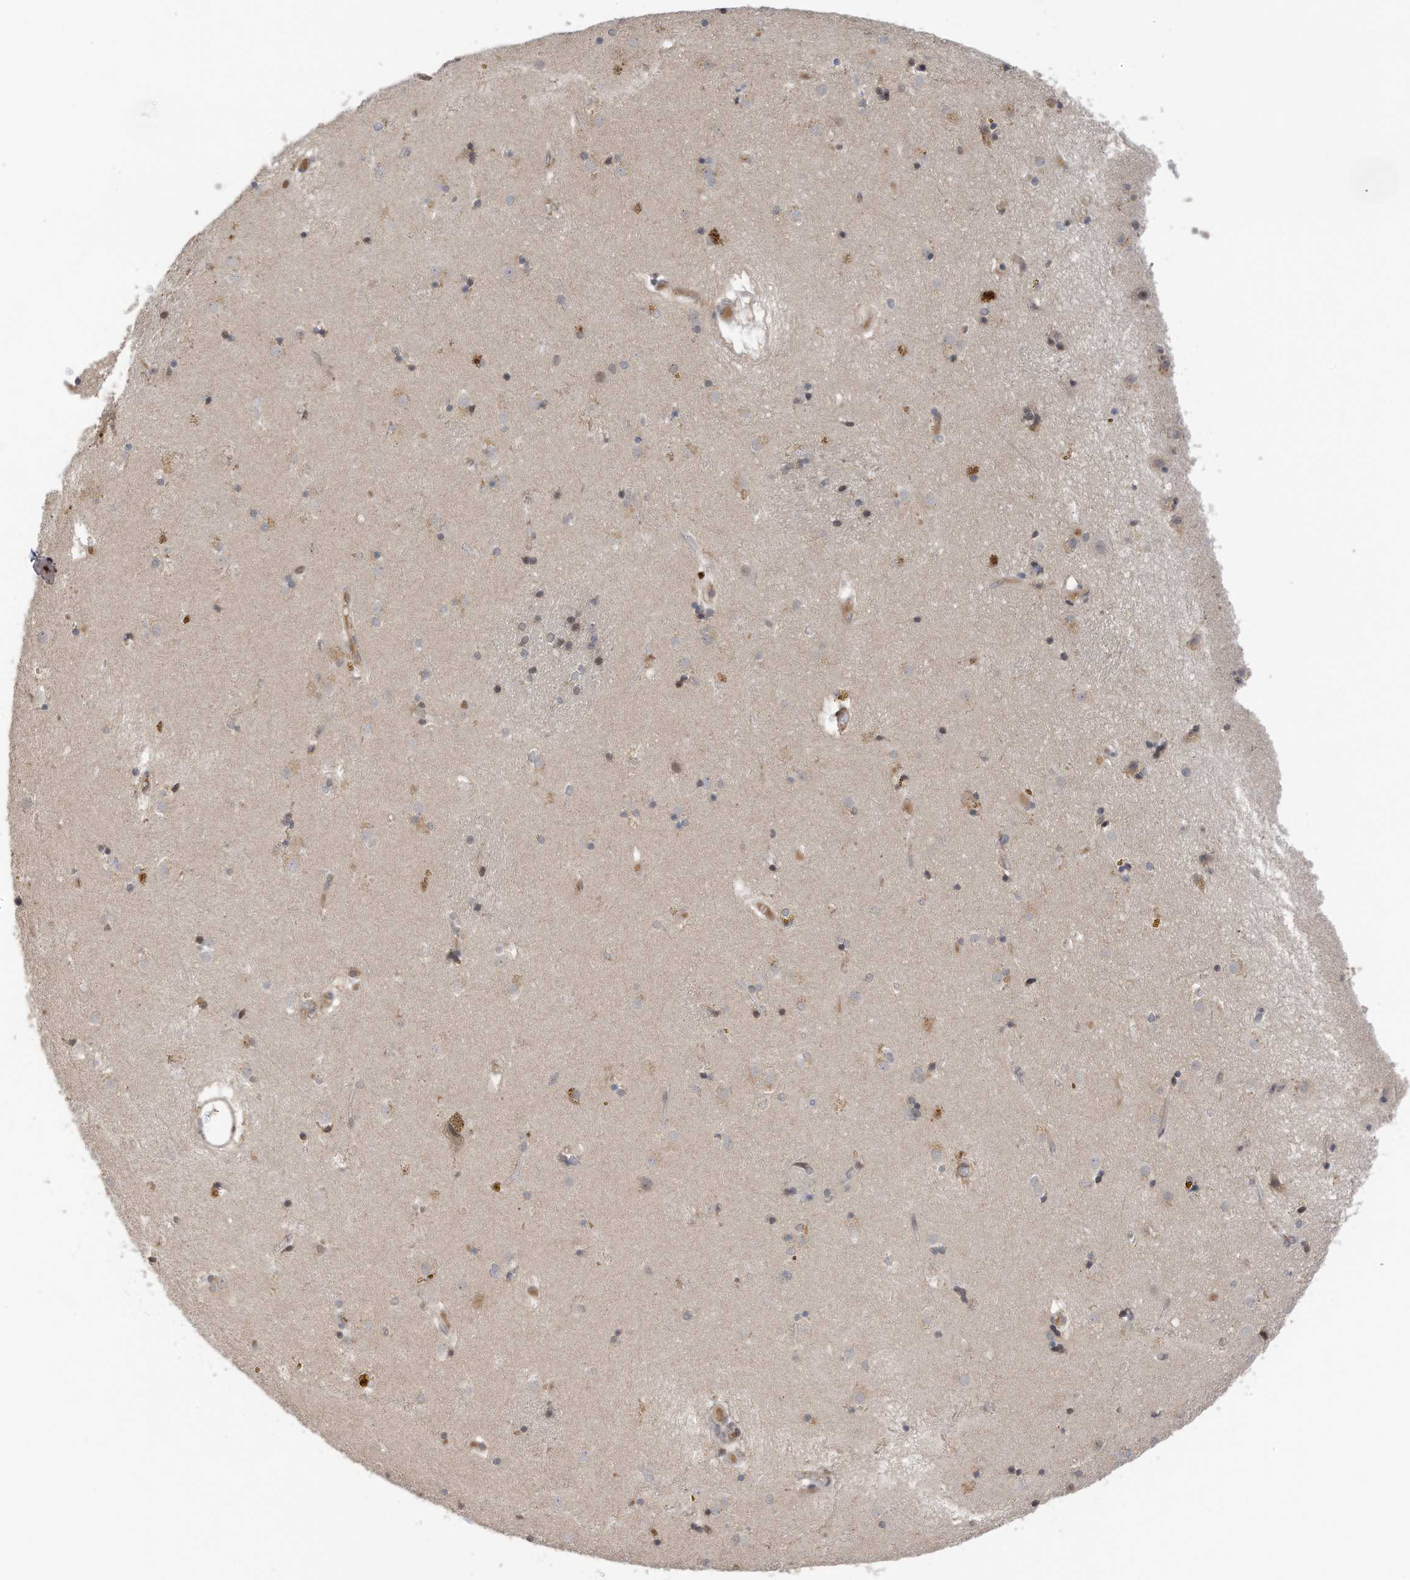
{"staining": {"intensity": "weak", "quantity": "<25%", "location": "nuclear"}, "tissue": "caudate", "cell_type": "Glial cells", "image_type": "normal", "snomed": [{"axis": "morphology", "description": "Normal tissue, NOS"}, {"axis": "topography", "description": "Lateral ventricle wall"}], "caption": "An image of human caudate is negative for staining in glial cells.", "gene": "REC8", "patient": {"sex": "male", "age": 70}}